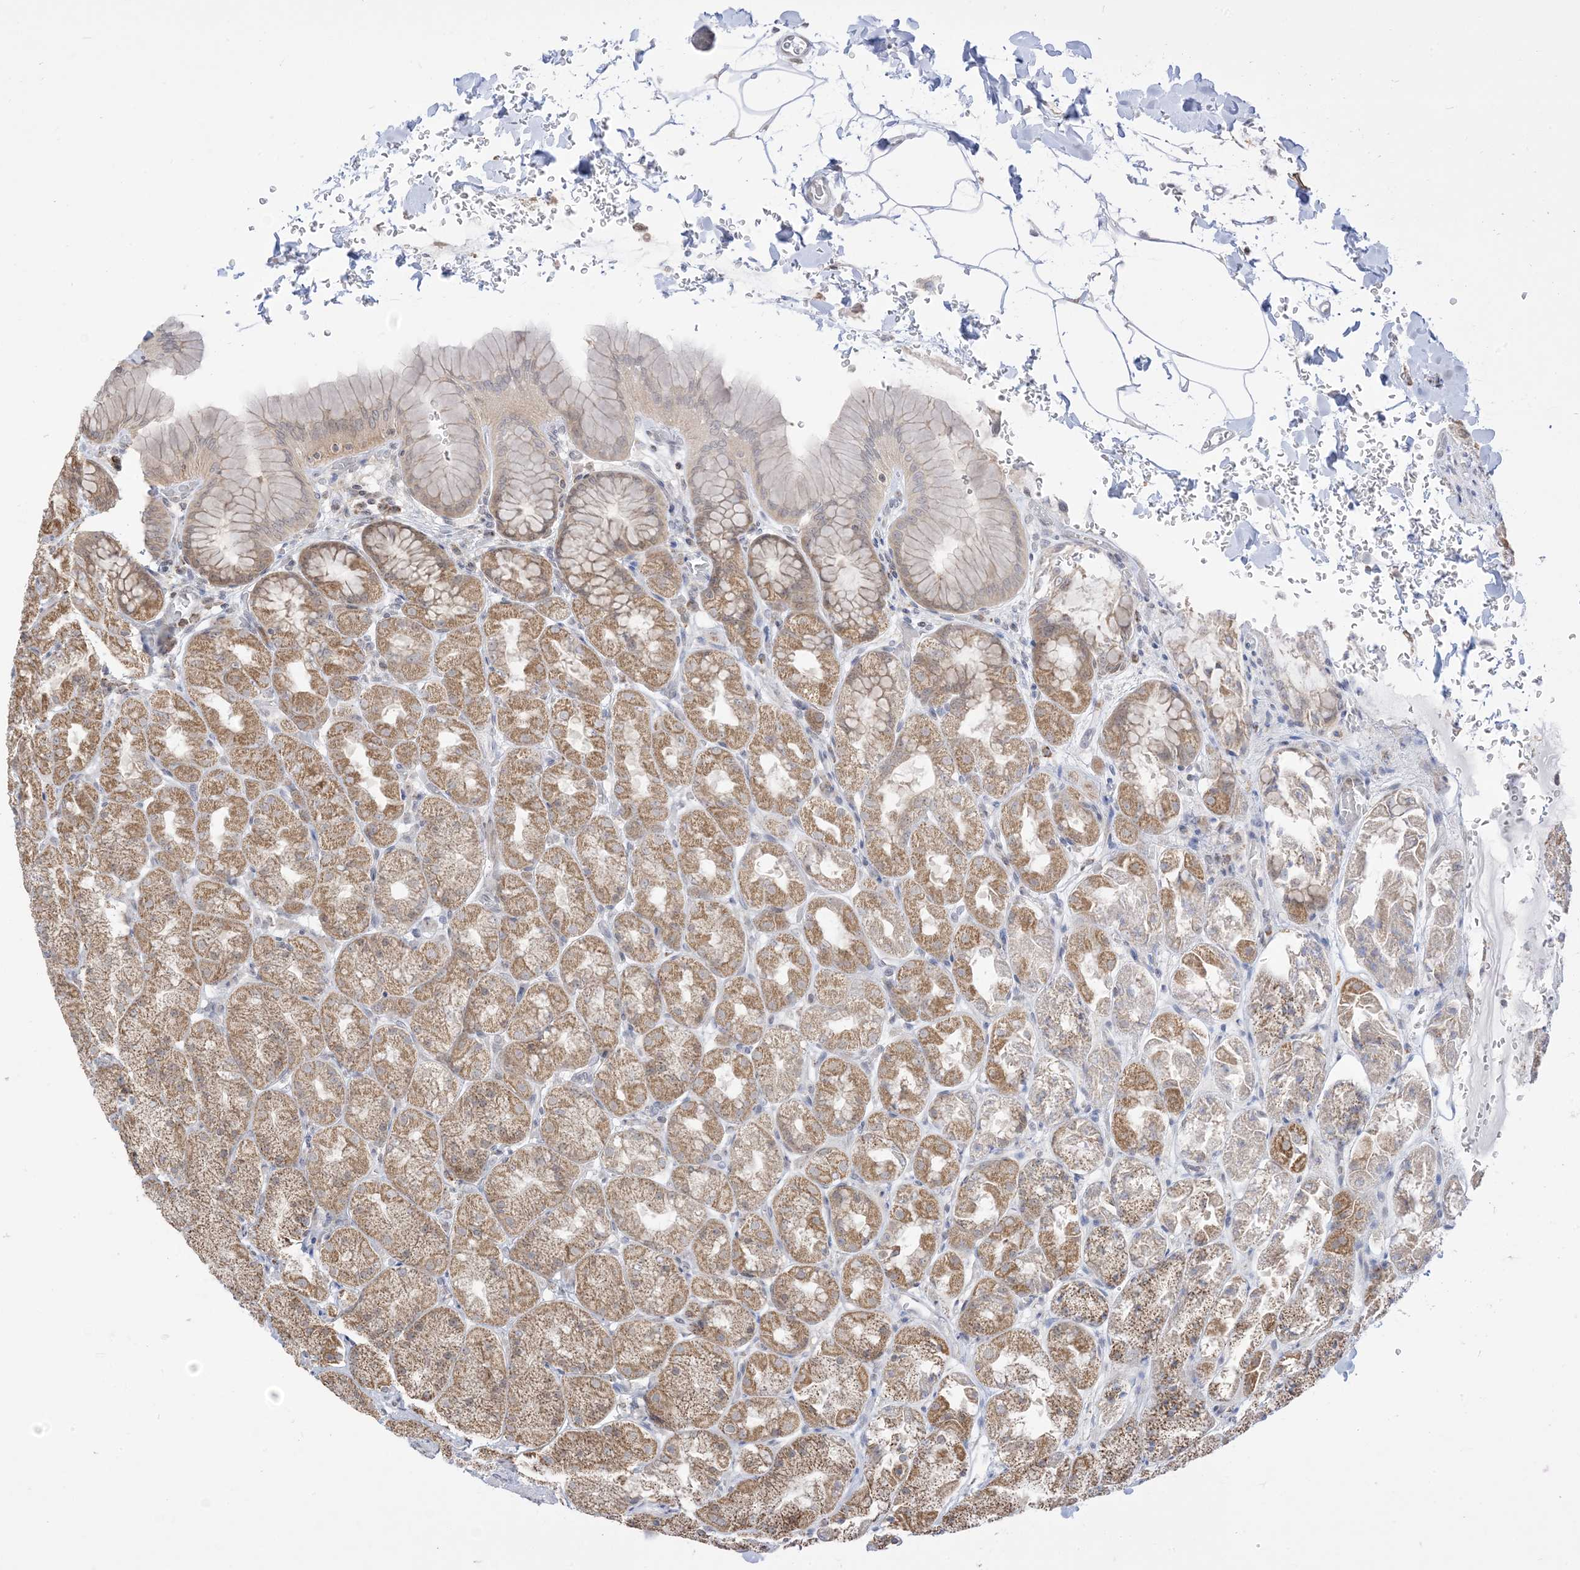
{"staining": {"intensity": "moderate", "quantity": ">75%", "location": "cytoplasmic/membranous"}, "tissue": "stomach", "cell_type": "Glandular cells", "image_type": "normal", "snomed": [{"axis": "morphology", "description": "Normal tissue, NOS"}, {"axis": "topography", "description": "Stomach"}], "caption": "Immunohistochemical staining of benign human stomach displays medium levels of moderate cytoplasmic/membranous staining in approximately >75% of glandular cells. The staining is performed using DAB (3,3'-diaminobenzidine) brown chromogen to label protein expression. The nuclei are counter-stained blue using hematoxylin.", "gene": "KANSL3", "patient": {"sex": "male", "age": 42}}